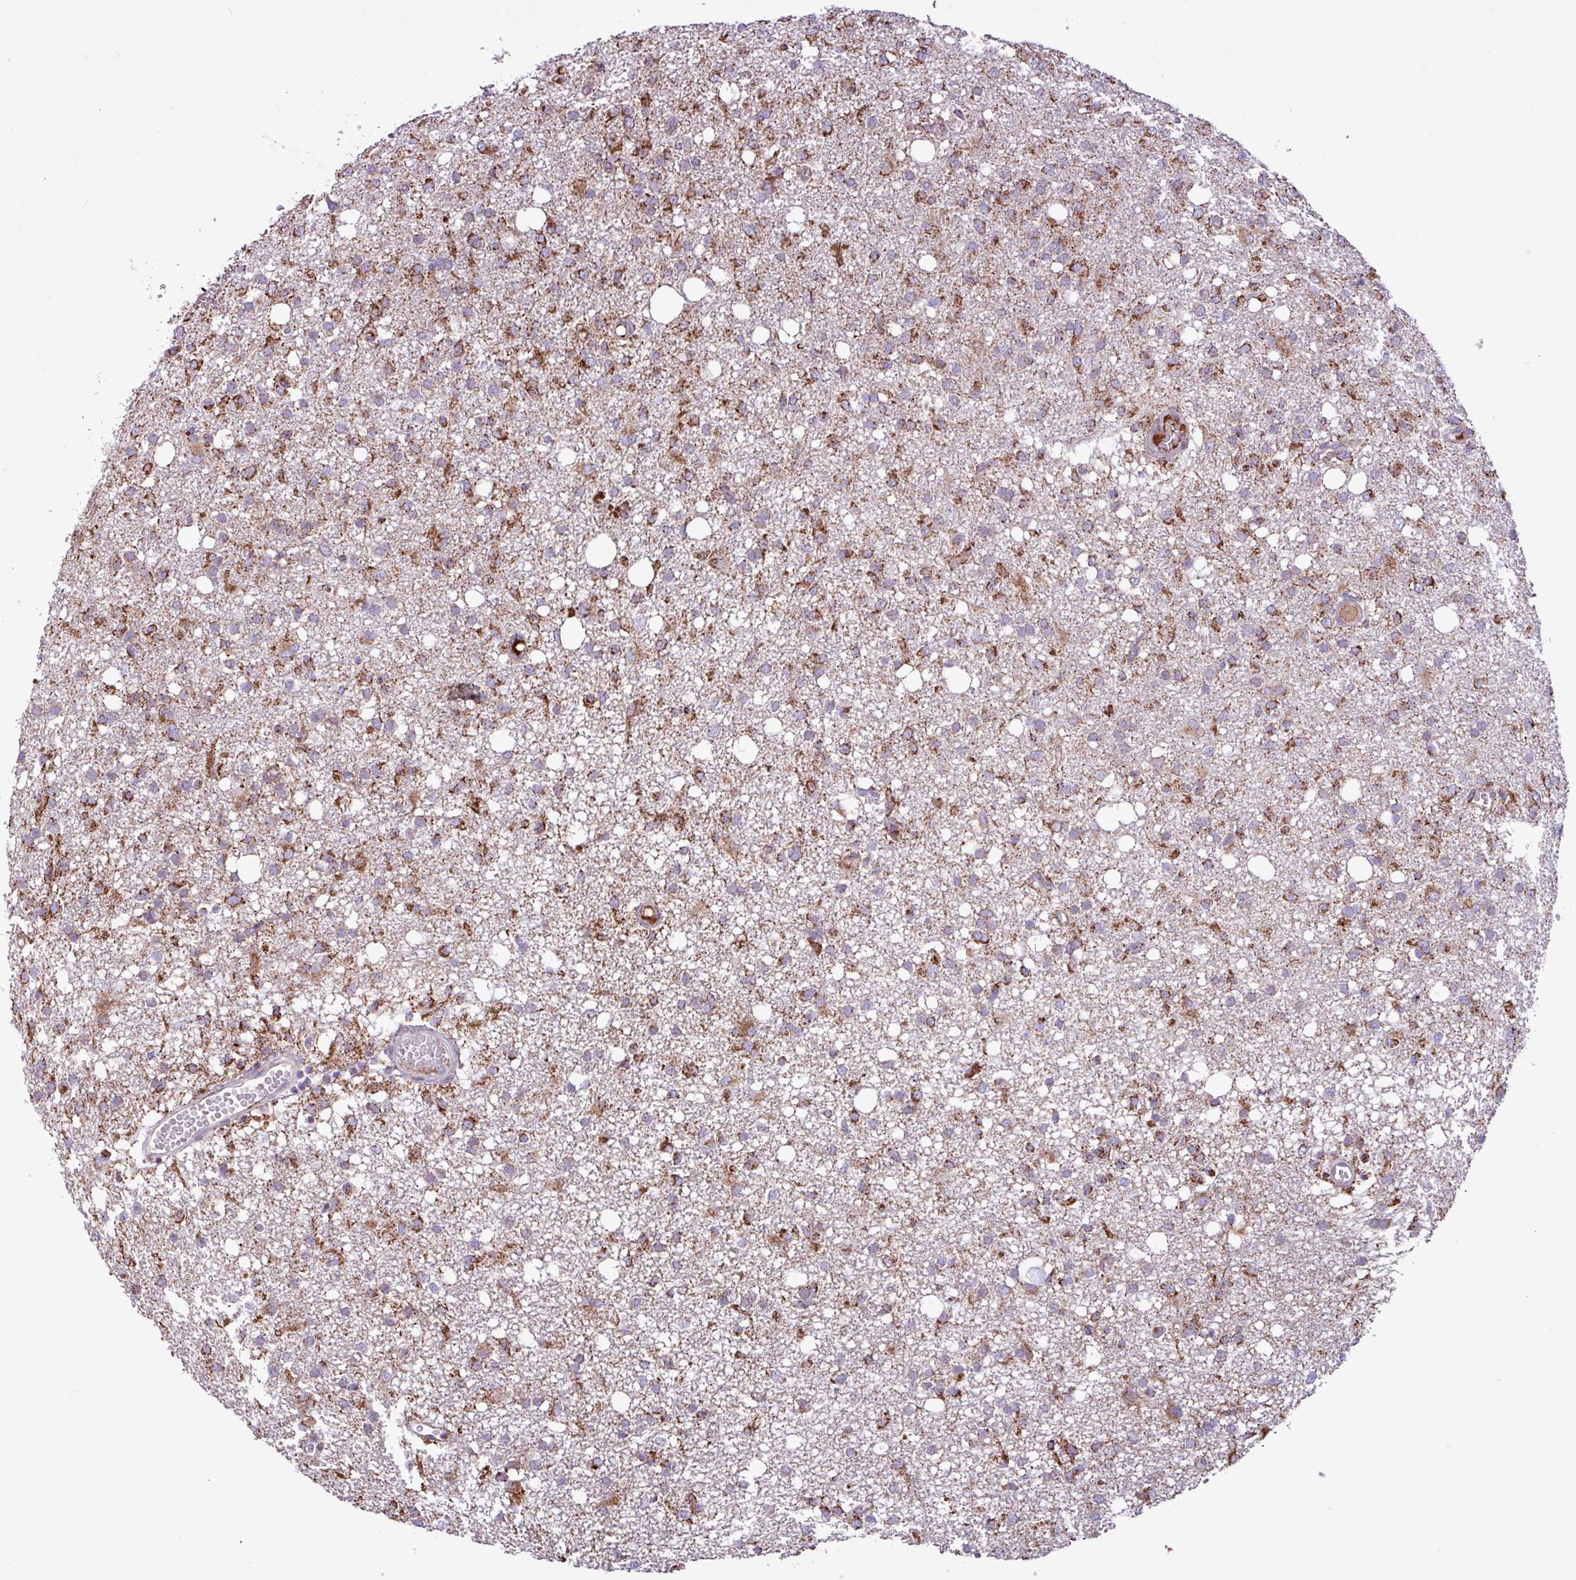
{"staining": {"intensity": "strong", "quantity": ">75%", "location": "cytoplasmic/membranous"}, "tissue": "glioma", "cell_type": "Tumor cells", "image_type": "cancer", "snomed": [{"axis": "morphology", "description": "Glioma, malignant, High grade"}, {"axis": "topography", "description": "Brain"}], "caption": "Tumor cells exhibit strong cytoplasmic/membranous positivity in about >75% of cells in glioma. Using DAB (3,3'-diaminobenzidine) (brown) and hematoxylin (blue) stains, captured at high magnification using brightfield microscopy.", "gene": "RTL3", "patient": {"sex": "female", "age": 59}}